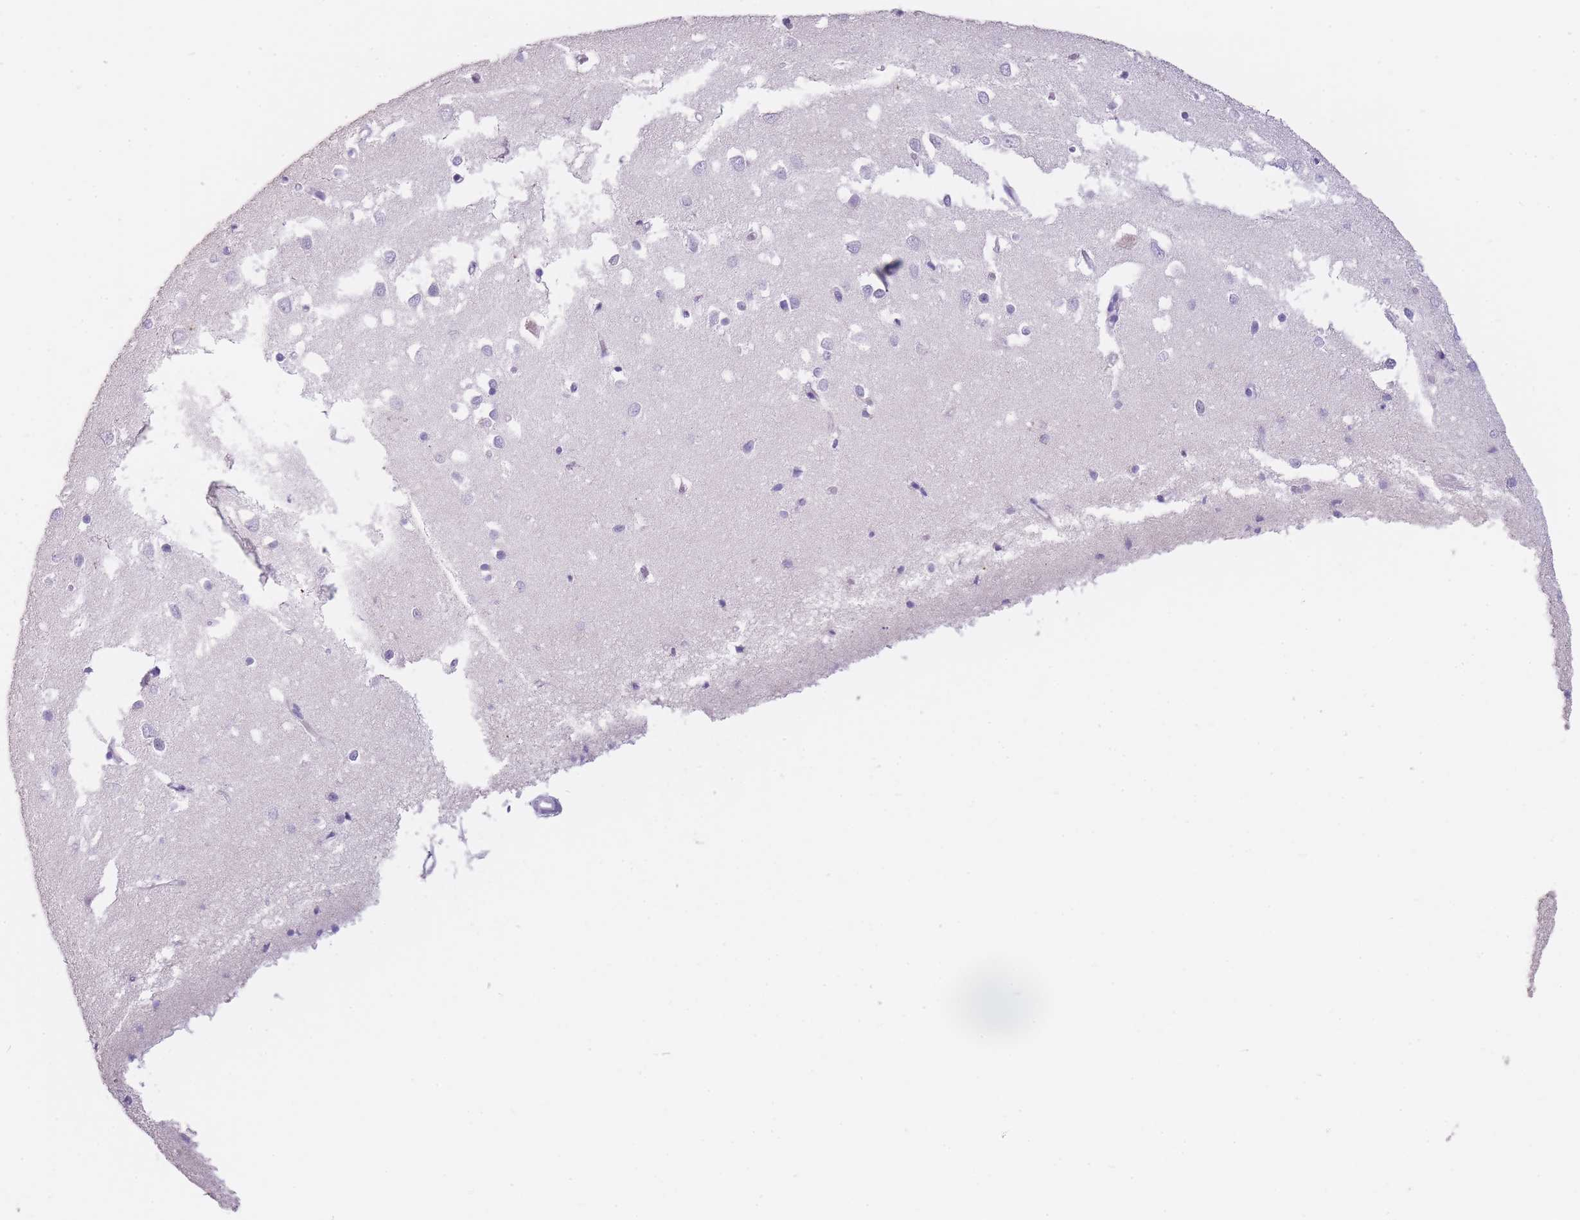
{"staining": {"intensity": "negative", "quantity": "none", "location": "none"}, "tissue": "cerebral cortex", "cell_type": "Endothelial cells", "image_type": "normal", "snomed": [{"axis": "morphology", "description": "Normal tissue, NOS"}, {"axis": "topography", "description": "Cerebral cortex"}], "caption": "DAB (3,3'-diaminobenzidine) immunohistochemical staining of normal cerebral cortex demonstrates no significant staining in endothelial cells.", "gene": "DCANP1", "patient": {"sex": "female", "age": 64}}